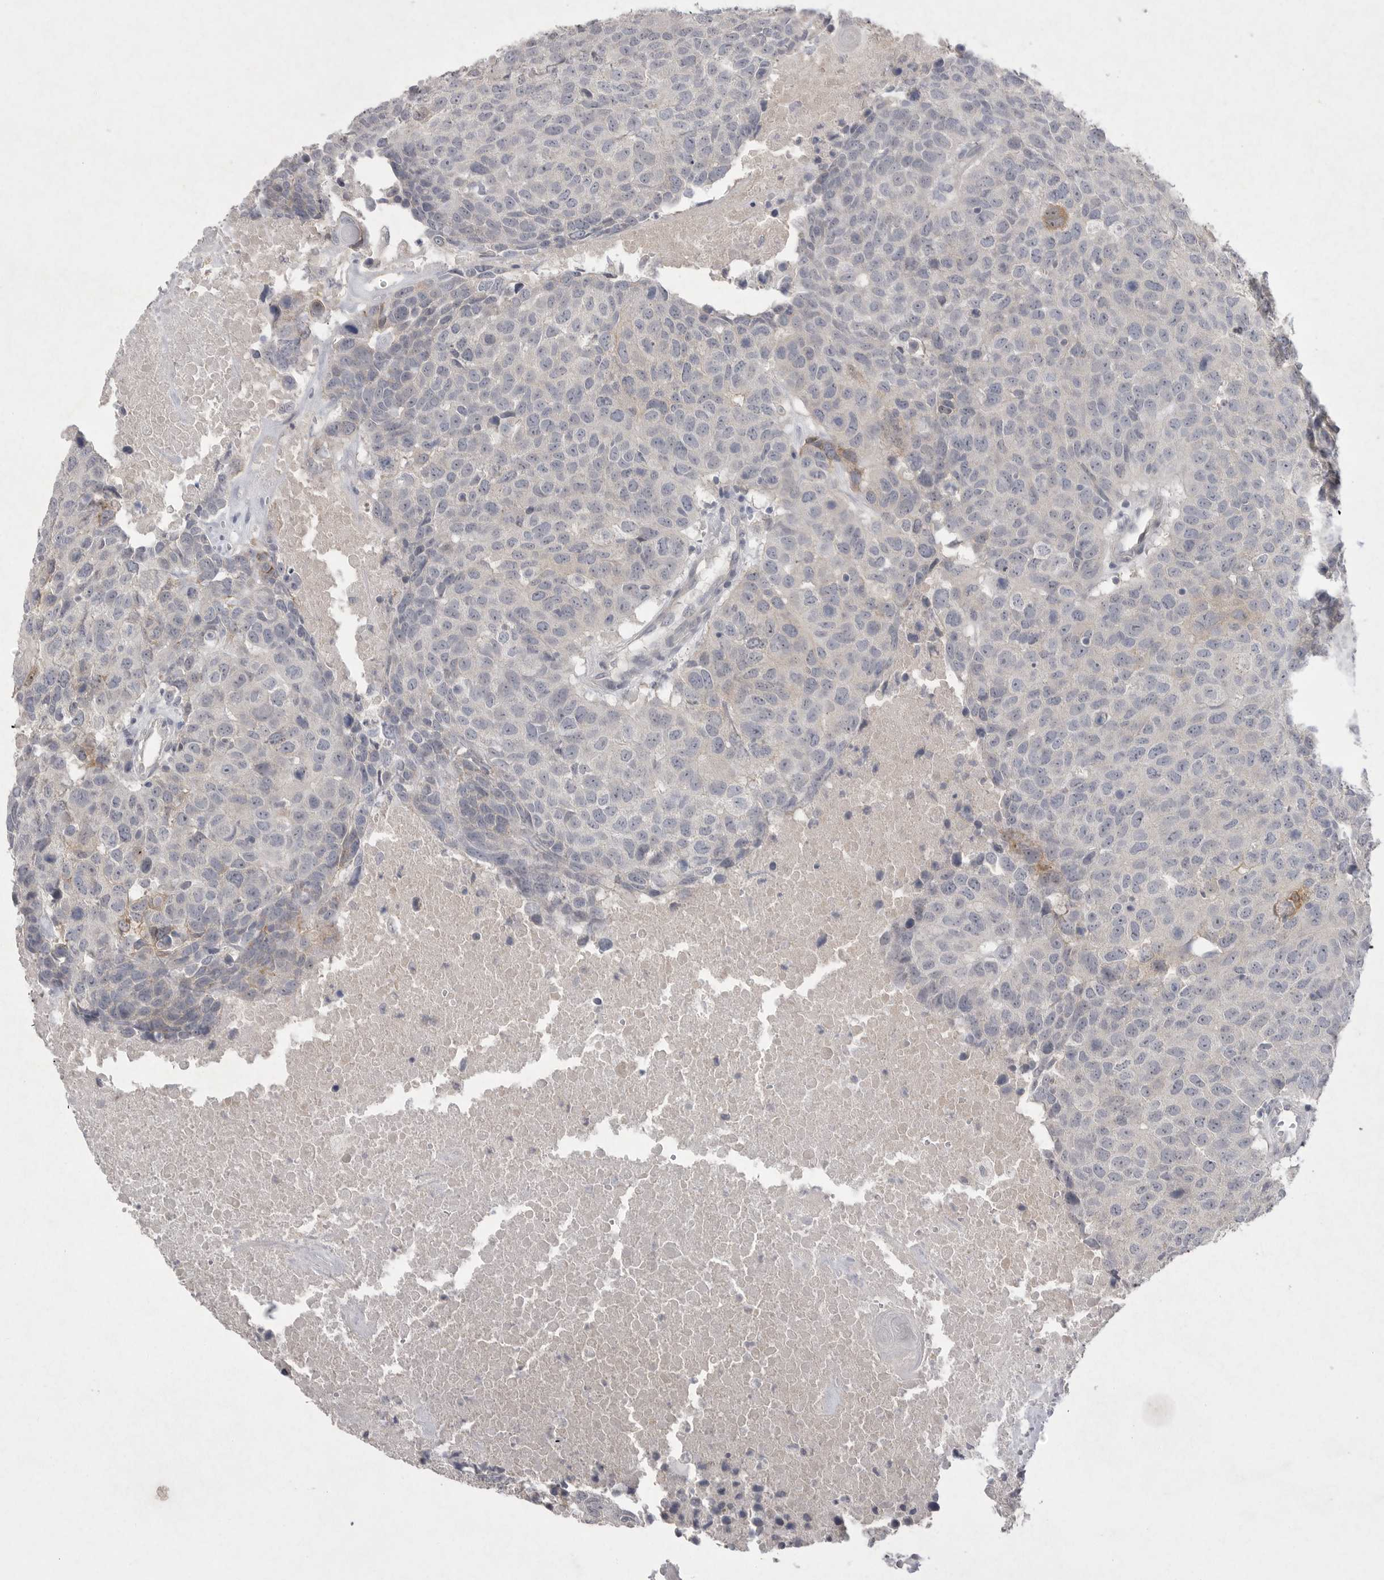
{"staining": {"intensity": "moderate", "quantity": "<25%", "location": "cytoplasmic/membranous"}, "tissue": "head and neck cancer", "cell_type": "Tumor cells", "image_type": "cancer", "snomed": [{"axis": "morphology", "description": "Squamous cell carcinoma, NOS"}, {"axis": "topography", "description": "Head-Neck"}], "caption": "Protein analysis of head and neck squamous cell carcinoma tissue exhibits moderate cytoplasmic/membranous expression in approximately <25% of tumor cells. Immunohistochemistry stains the protein in brown and the nuclei are stained blue.", "gene": "VANGL2", "patient": {"sex": "male", "age": 66}}